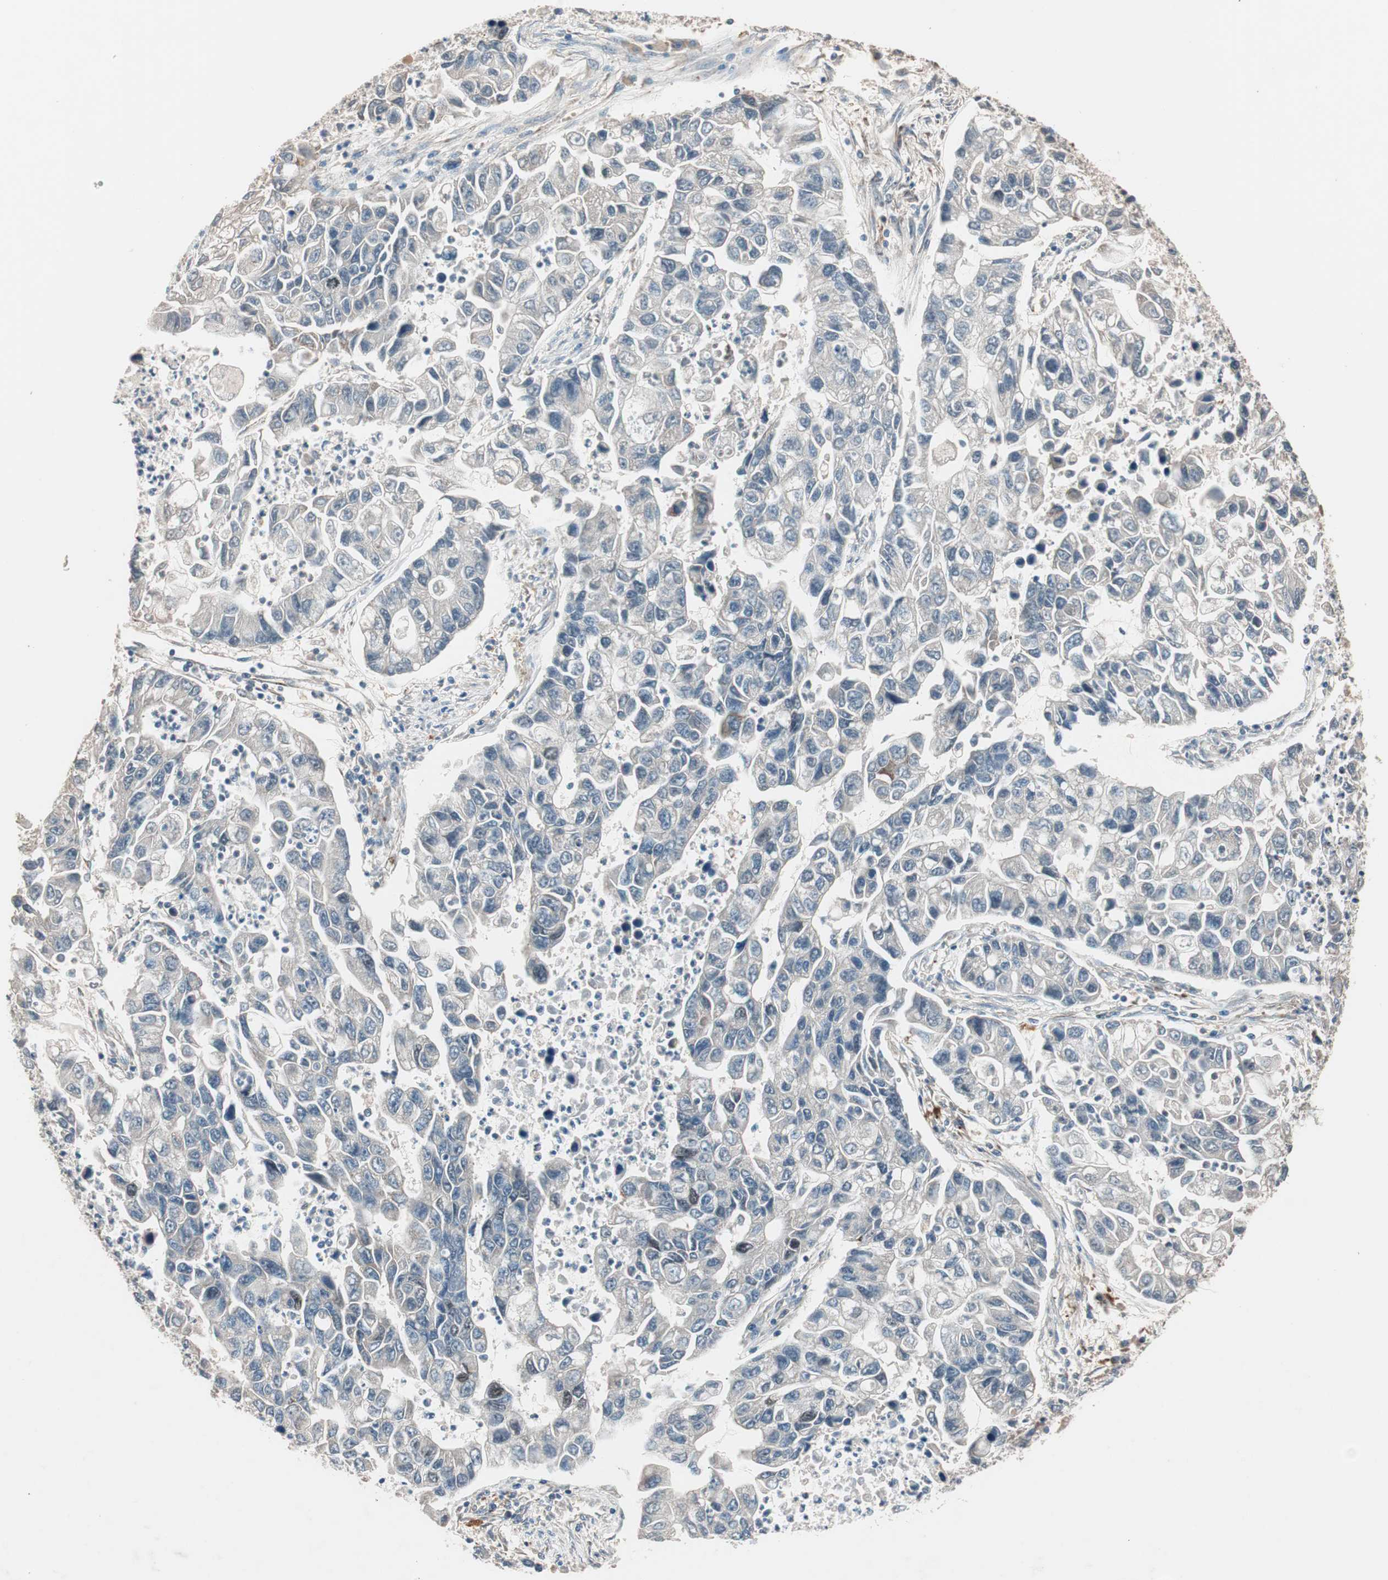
{"staining": {"intensity": "weak", "quantity": "<25%", "location": "cytoplasmic/membranous"}, "tissue": "lung cancer", "cell_type": "Tumor cells", "image_type": "cancer", "snomed": [{"axis": "morphology", "description": "Adenocarcinoma, NOS"}, {"axis": "topography", "description": "Lung"}], "caption": "Photomicrograph shows no protein staining in tumor cells of lung cancer (adenocarcinoma) tissue.", "gene": "NFRKB", "patient": {"sex": "female", "age": 51}}